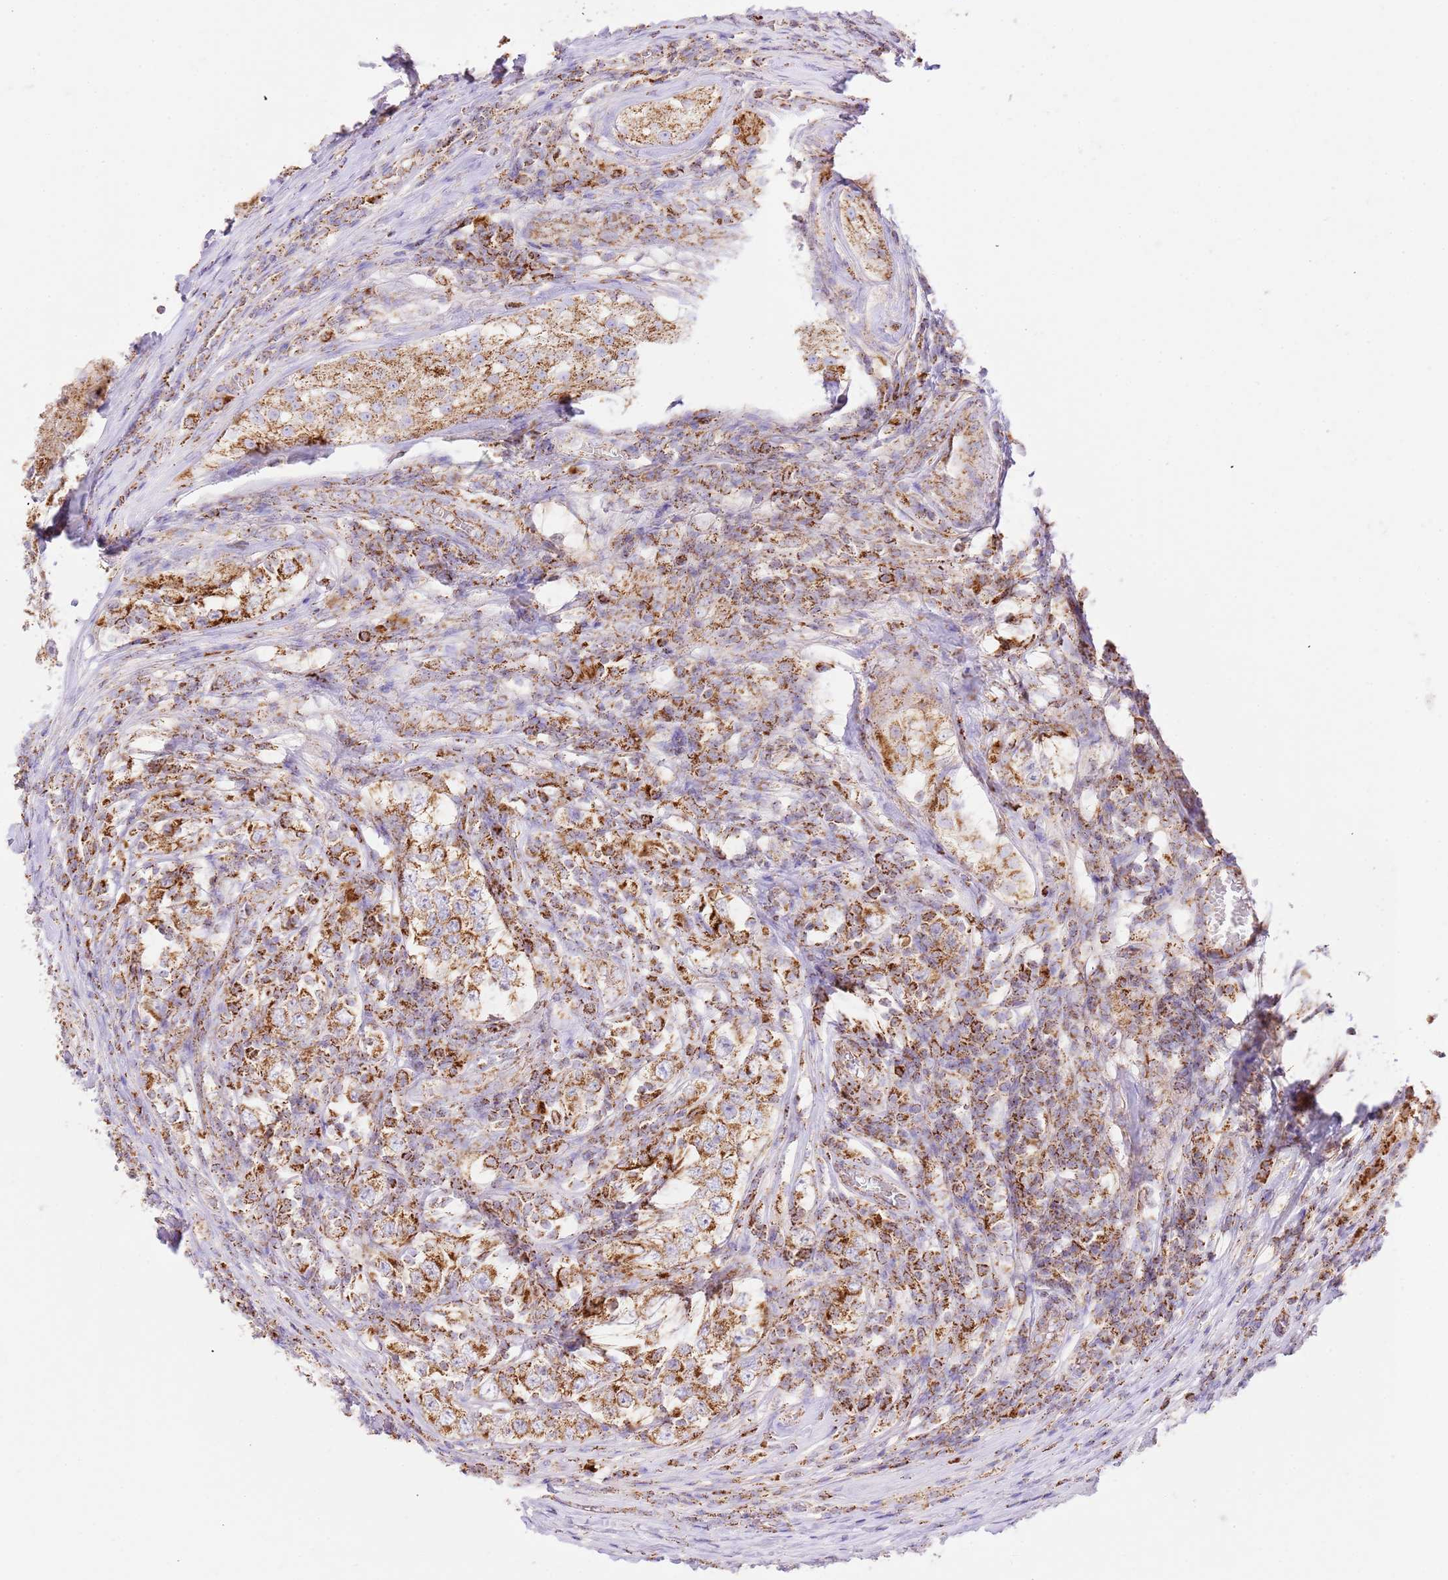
{"staining": {"intensity": "strong", "quantity": ">75%", "location": "cytoplasmic/membranous"}, "tissue": "testis cancer", "cell_type": "Tumor cells", "image_type": "cancer", "snomed": [{"axis": "morphology", "description": "Seminoma, NOS"}, {"axis": "morphology", "description": "Carcinoma, Embryonal, NOS"}, {"axis": "topography", "description": "Testis"}], "caption": "Immunohistochemical staining of human testis cancer (seminoma) reveals high levels of strong cytoplasmic/membranous expression in approximately >75% of tumor cells.", "gene": "ZBTB39", "patient": {"sex": "male", "age": 41}}